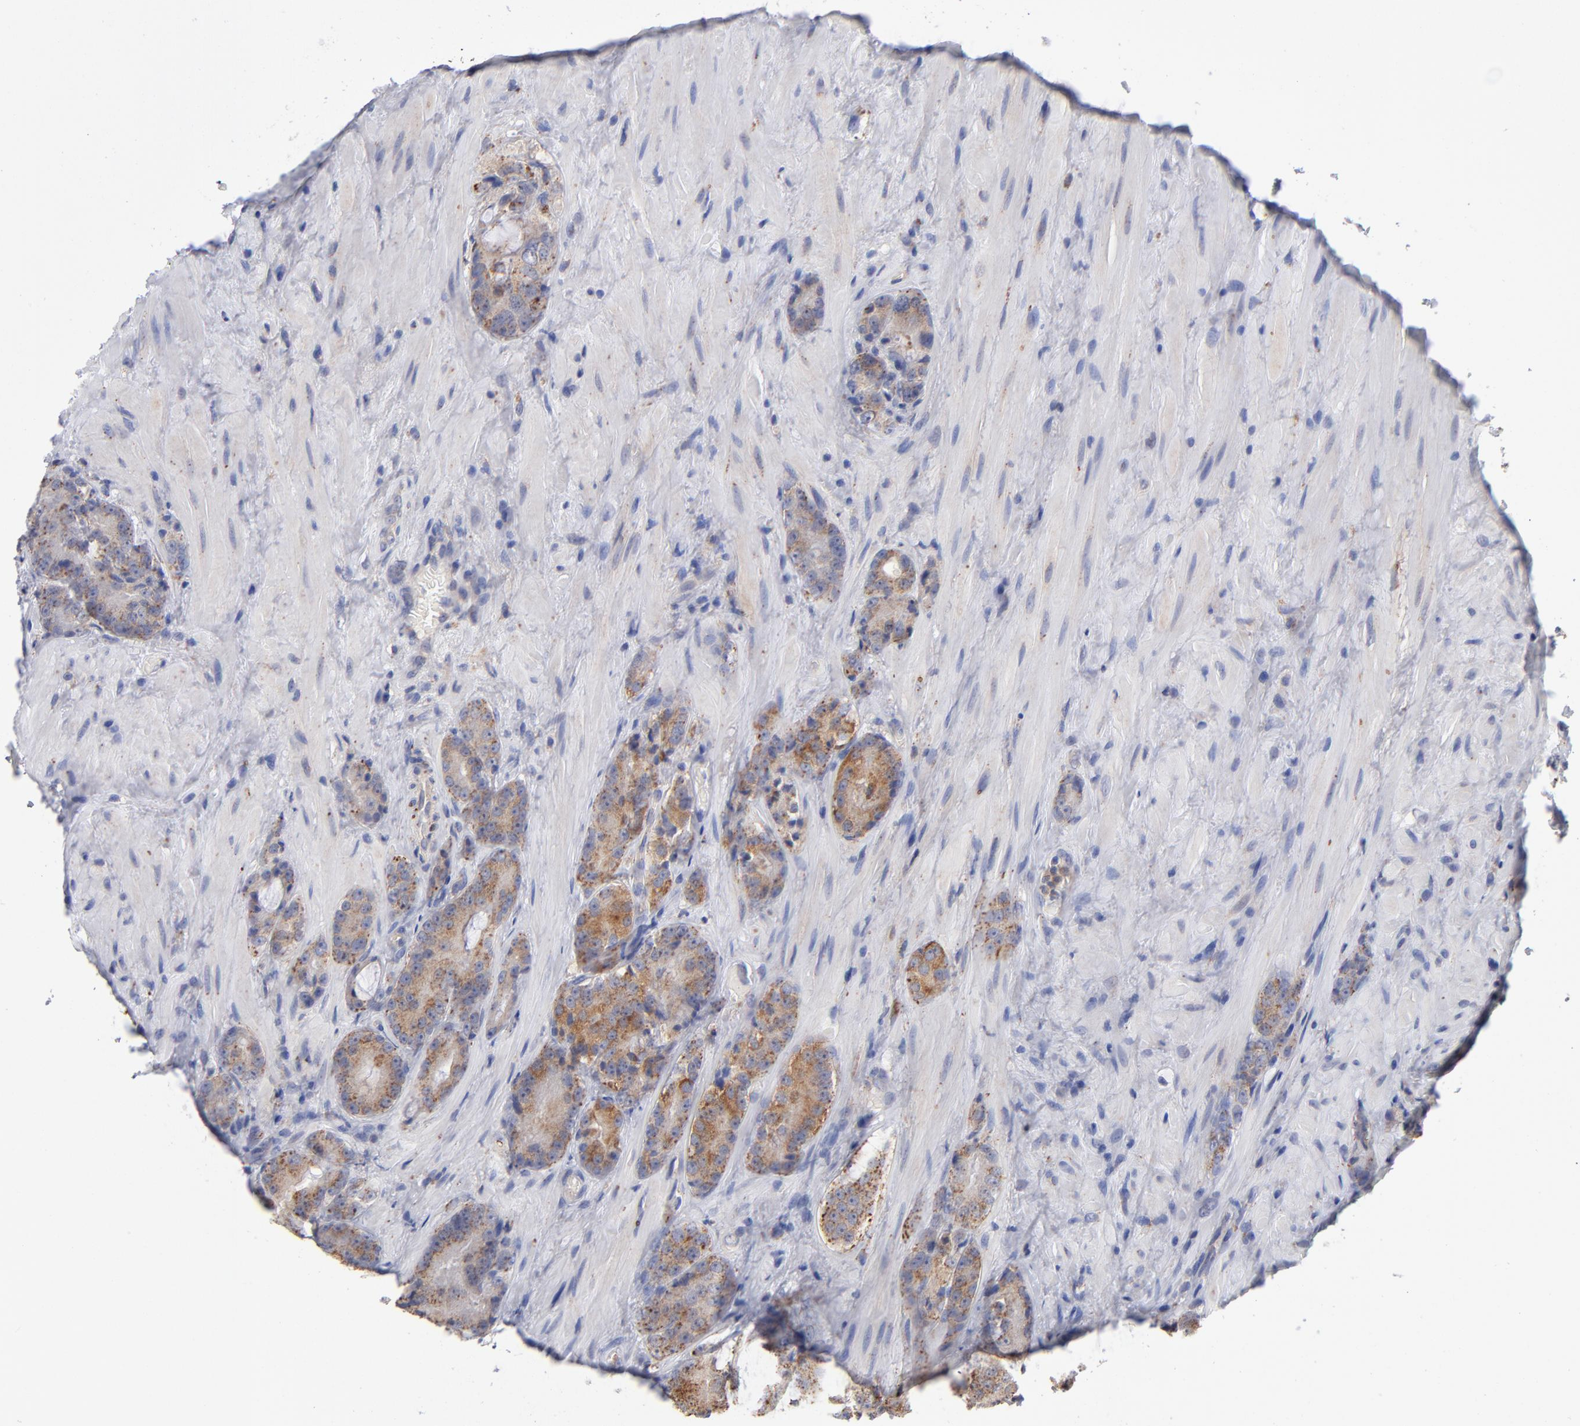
{"staining": {"intensity": "moderate", "quantity": ">75%", "location": "cytoplasmic/membranous"}, "tissue": "prostate cancer", "cell_type": "Tumor cells", "image_type": "cancer", "snomed": [{"axis": "morphology", "description": "Adenocarcinoma, High grade"}, {"axis": "topography", "description": "Prostate"}], "caption": "High-grade adenocarcinoma (prostate) stained with a protein marker shows moderate staining in tumor cells.", "gene": "RRAGB", "patient": {"sex": "male", "age": 70}}